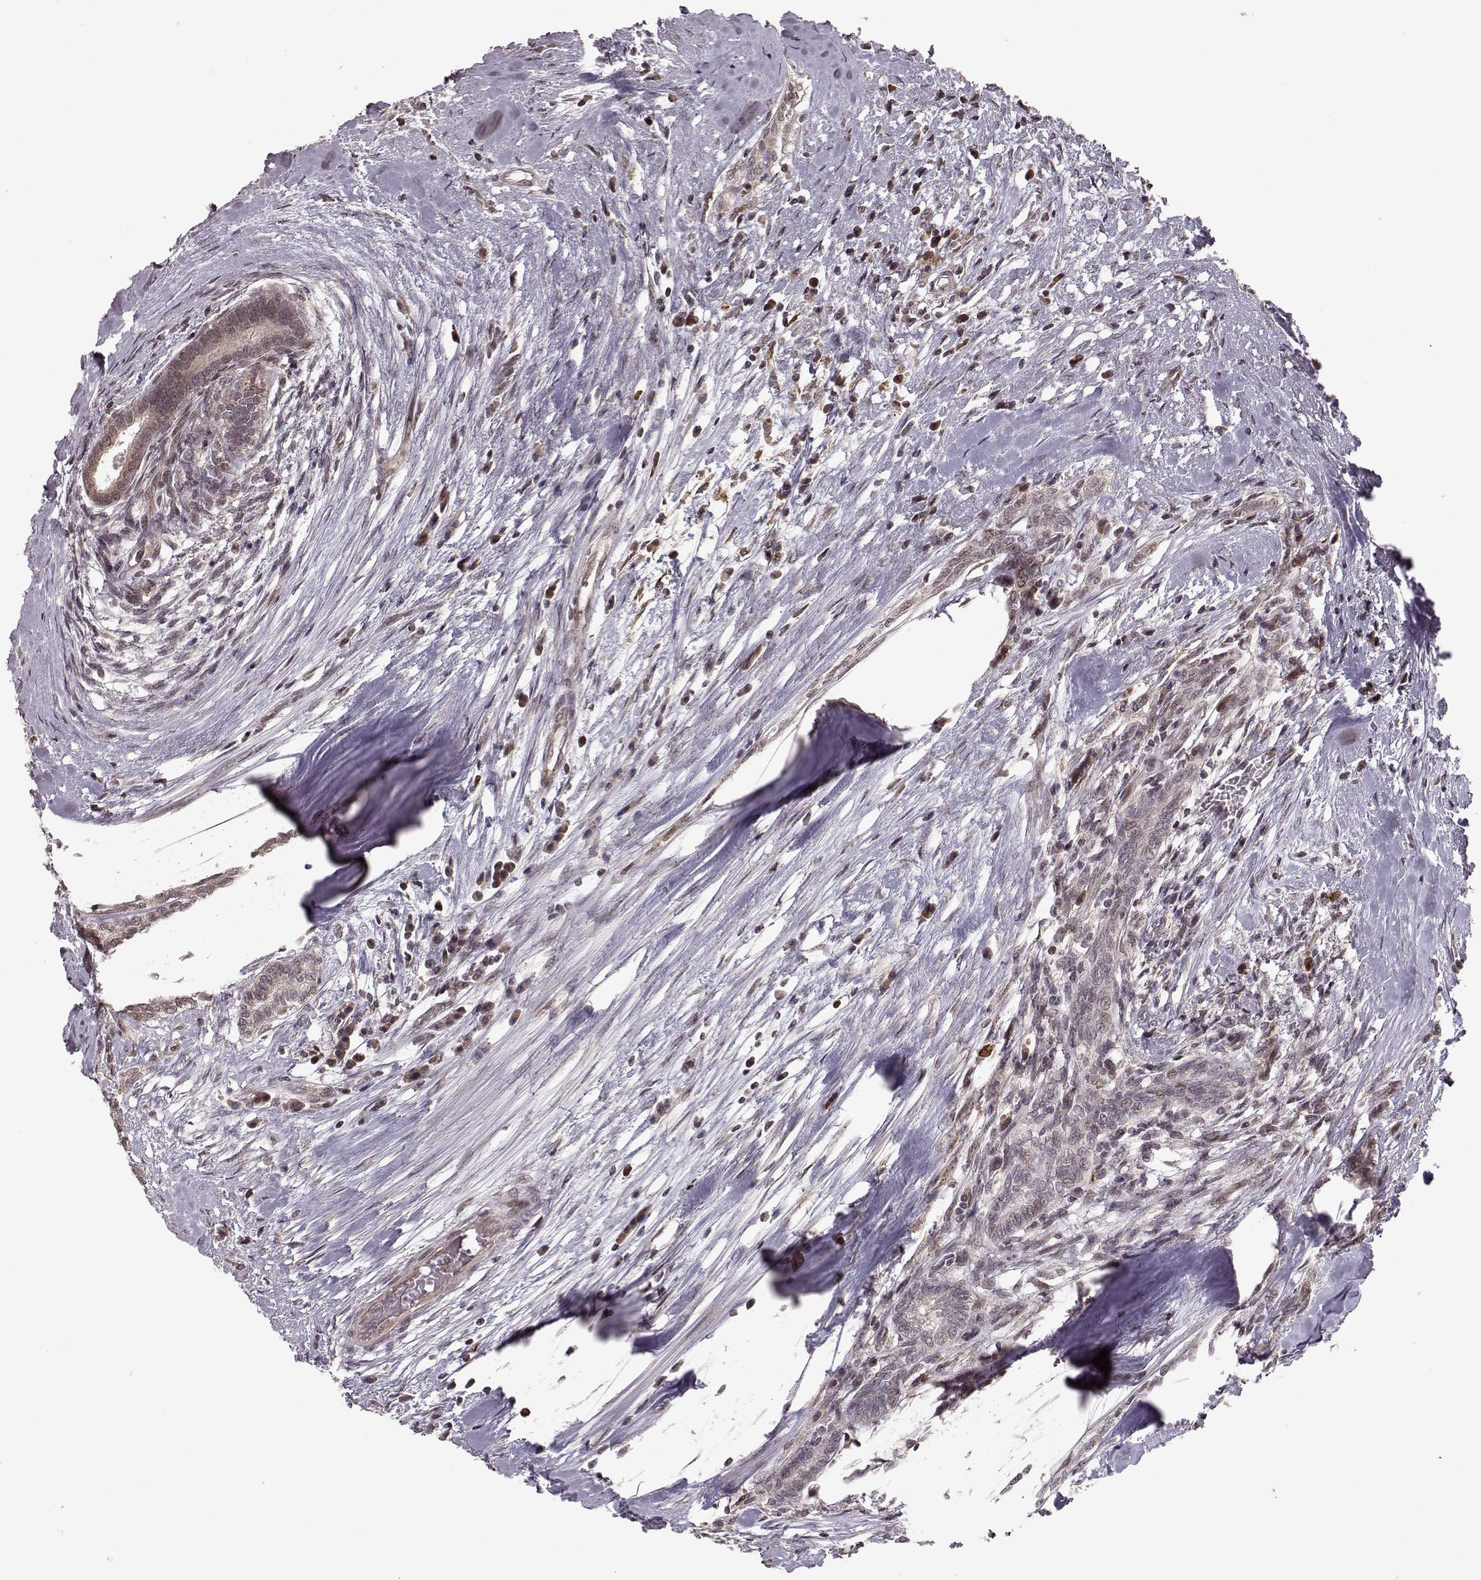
{"staining": {"intensity": "weak", "quantity": "25%-75%", "location": "cytoplasmic/membranous"}, "tissue": "testis cancer", "cell_type": "Tumor cells", "image_type": "cancer", "snomed": [{"axis": "morphology", "description": "Carcinoma, Embryonal, NOS"}, {"axis": "topography", "description": "Testis"}], "caption": "High-magnification brightfield microscopy of embryonal carcinoma (testis) stained with DAB (3,3'-diaminobenzidine) (brown) and counterstained with hematoxylin (blue). tumor cells exhibit weak cytoplasmic/membranous positivity is present in approximately25%-75% of cells.", "gene": "ELOVL5", "patient": {"sex": "male", "age": 37}}